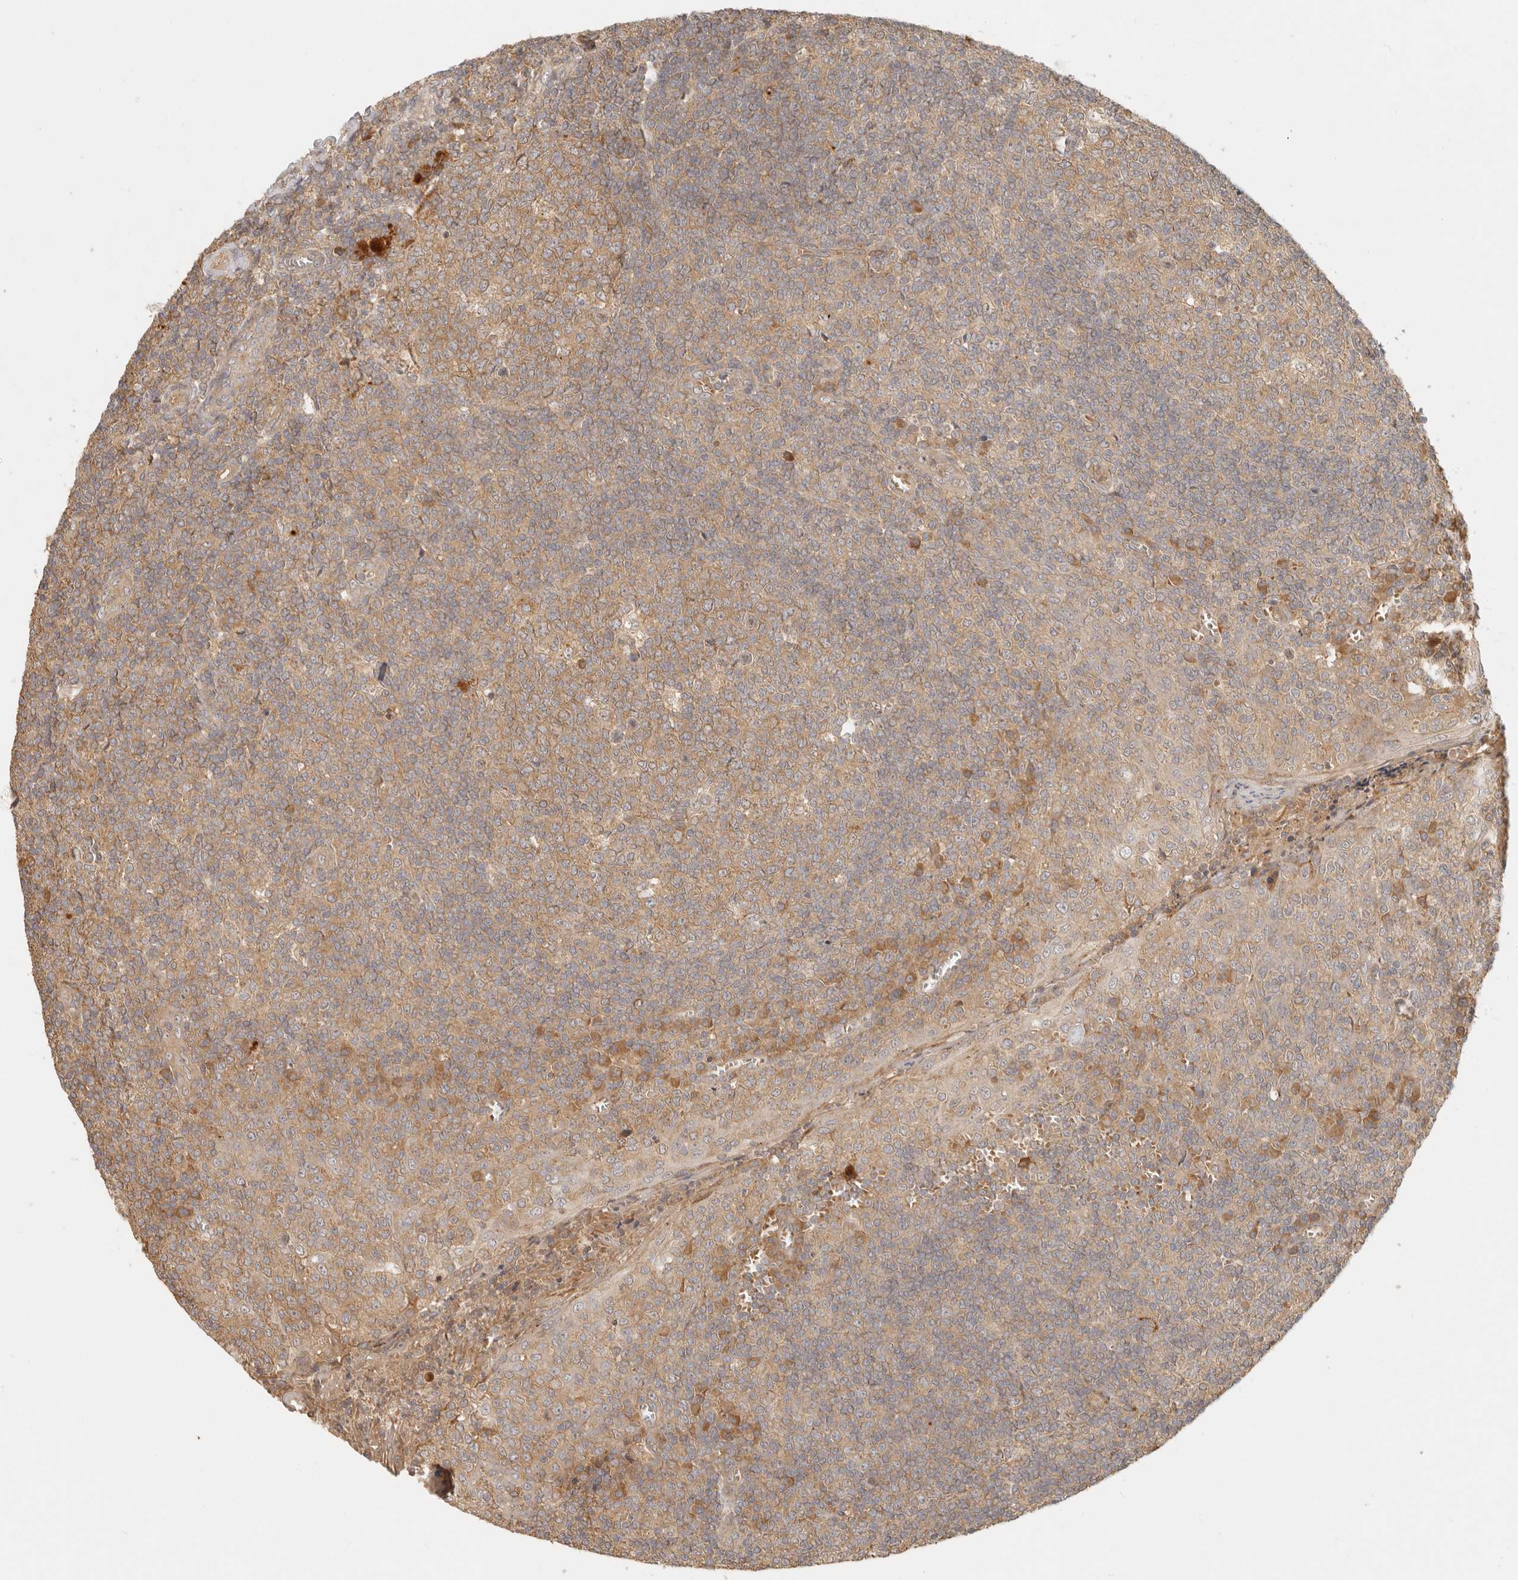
{"staining": {"intensity": "moderate", "quantity": "25%-75%", "location": "cytoplasmic/membranous"}, "tissue": "tonsil", "cell_type": "Germinal center cells", "image_type": "normal", "snomed": [{"axis": "morphology", "description": "Normal tissue, NOS"}, {"axis": "topography", "description": "Tonsil"}], "caption": "IHC (DAB) staining of benign tonsil shows moderate cytoplasmic/membranous protein staining in about 25%-75% of germinal center cells. Nuclei are stained in blue.", "gene": "ANKRD61", "patient": {"sex": "female", "age": 19}}